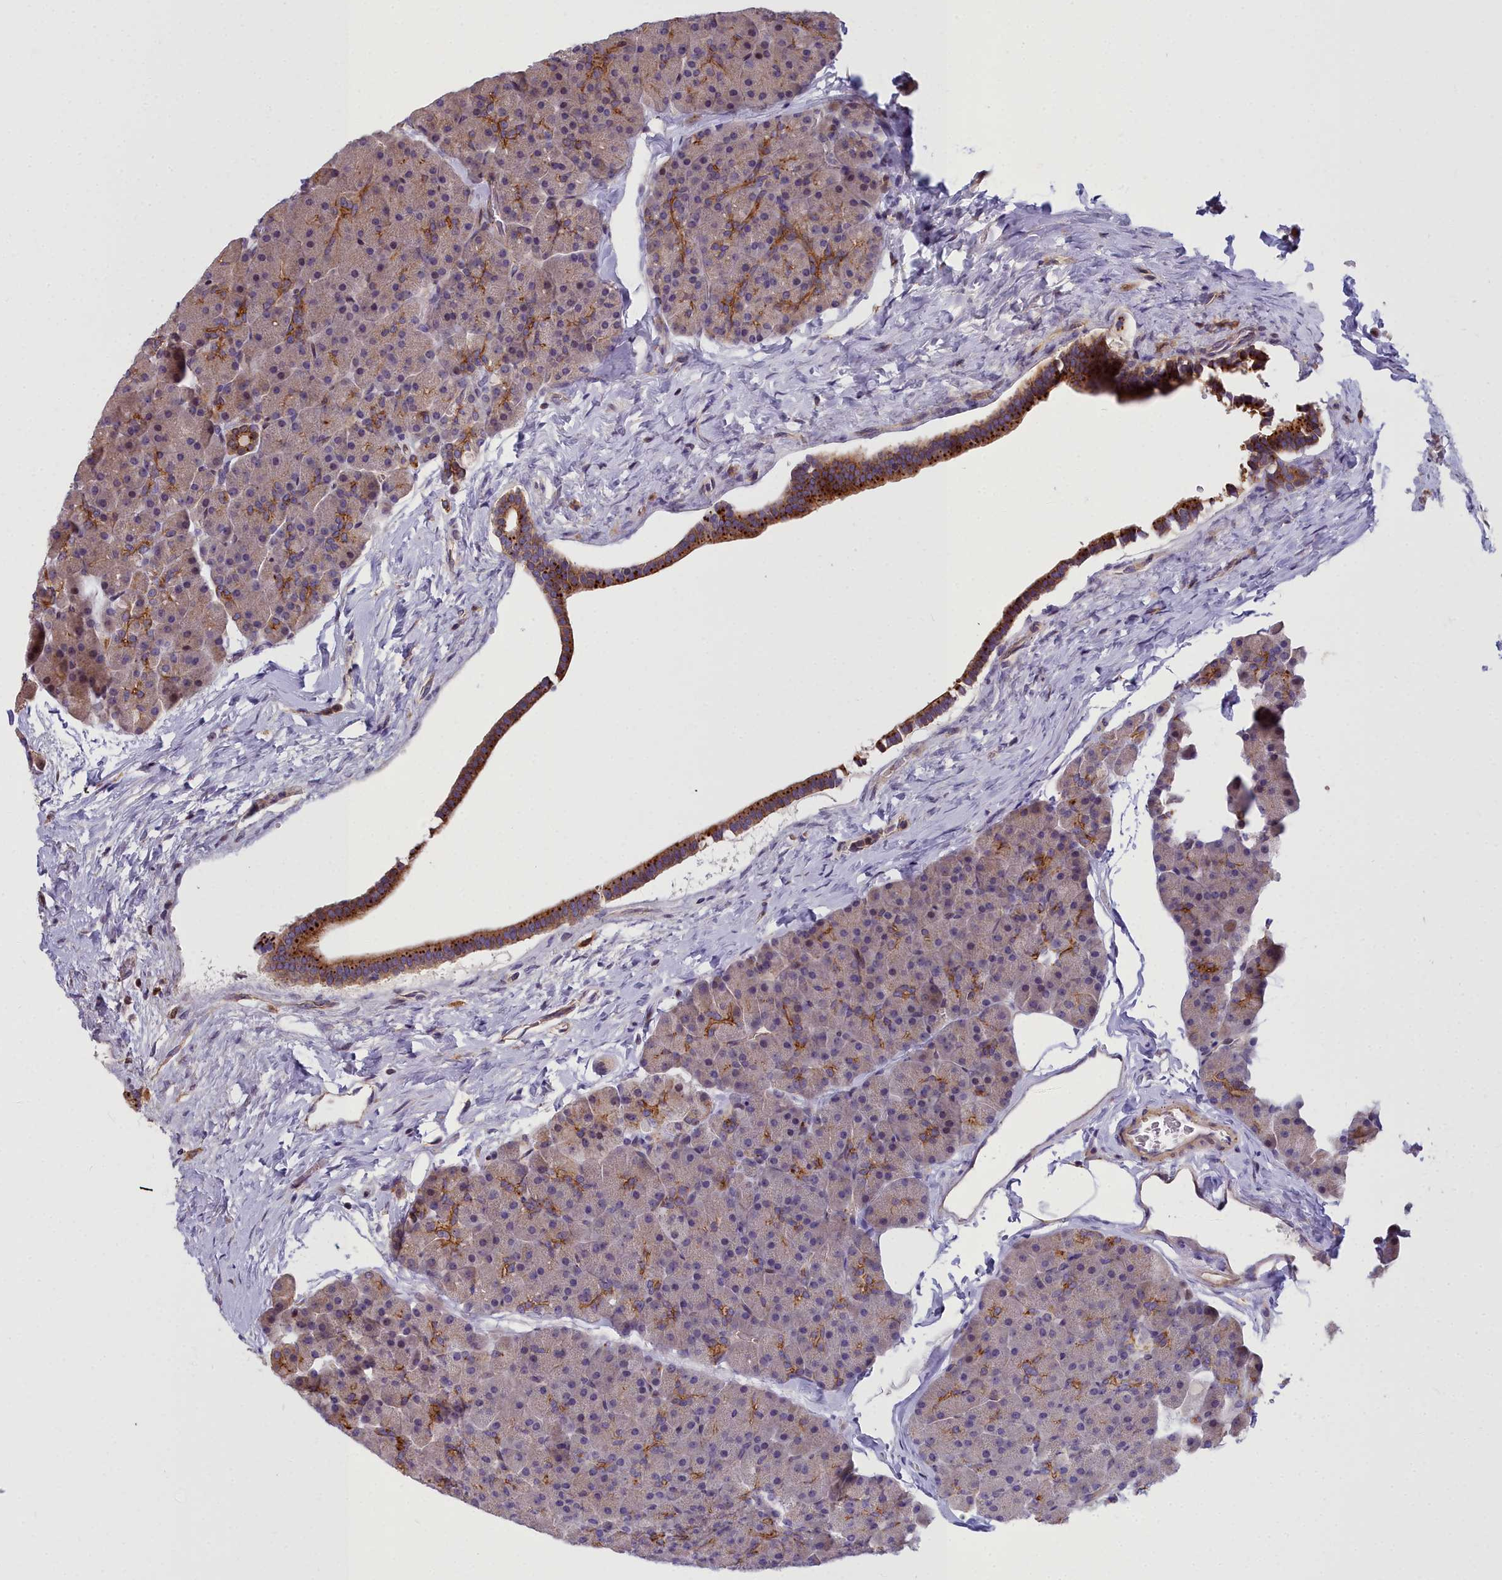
{"staining": {"intensity": "strong", "quantity": "25%-75%", "location": "cytoplasmic/membranous"}, "tissue": "pancreas", "cell_type": "Exocrine glandular cells", "image_type": "normal", "snomed": [{"axis": "morphology", "description": "Normal tissue, NOS"}, {"axis": "topography", "description": "Pancreas"}], "caption": "Exocrine glandular cells demonstrate high levels of strong cytoplasmic/membranous expression in approximately 25%-75% of cells in normal pancreas.", "gene": "GLYATL3", "patient": {"sex": "male", "age": 36}}